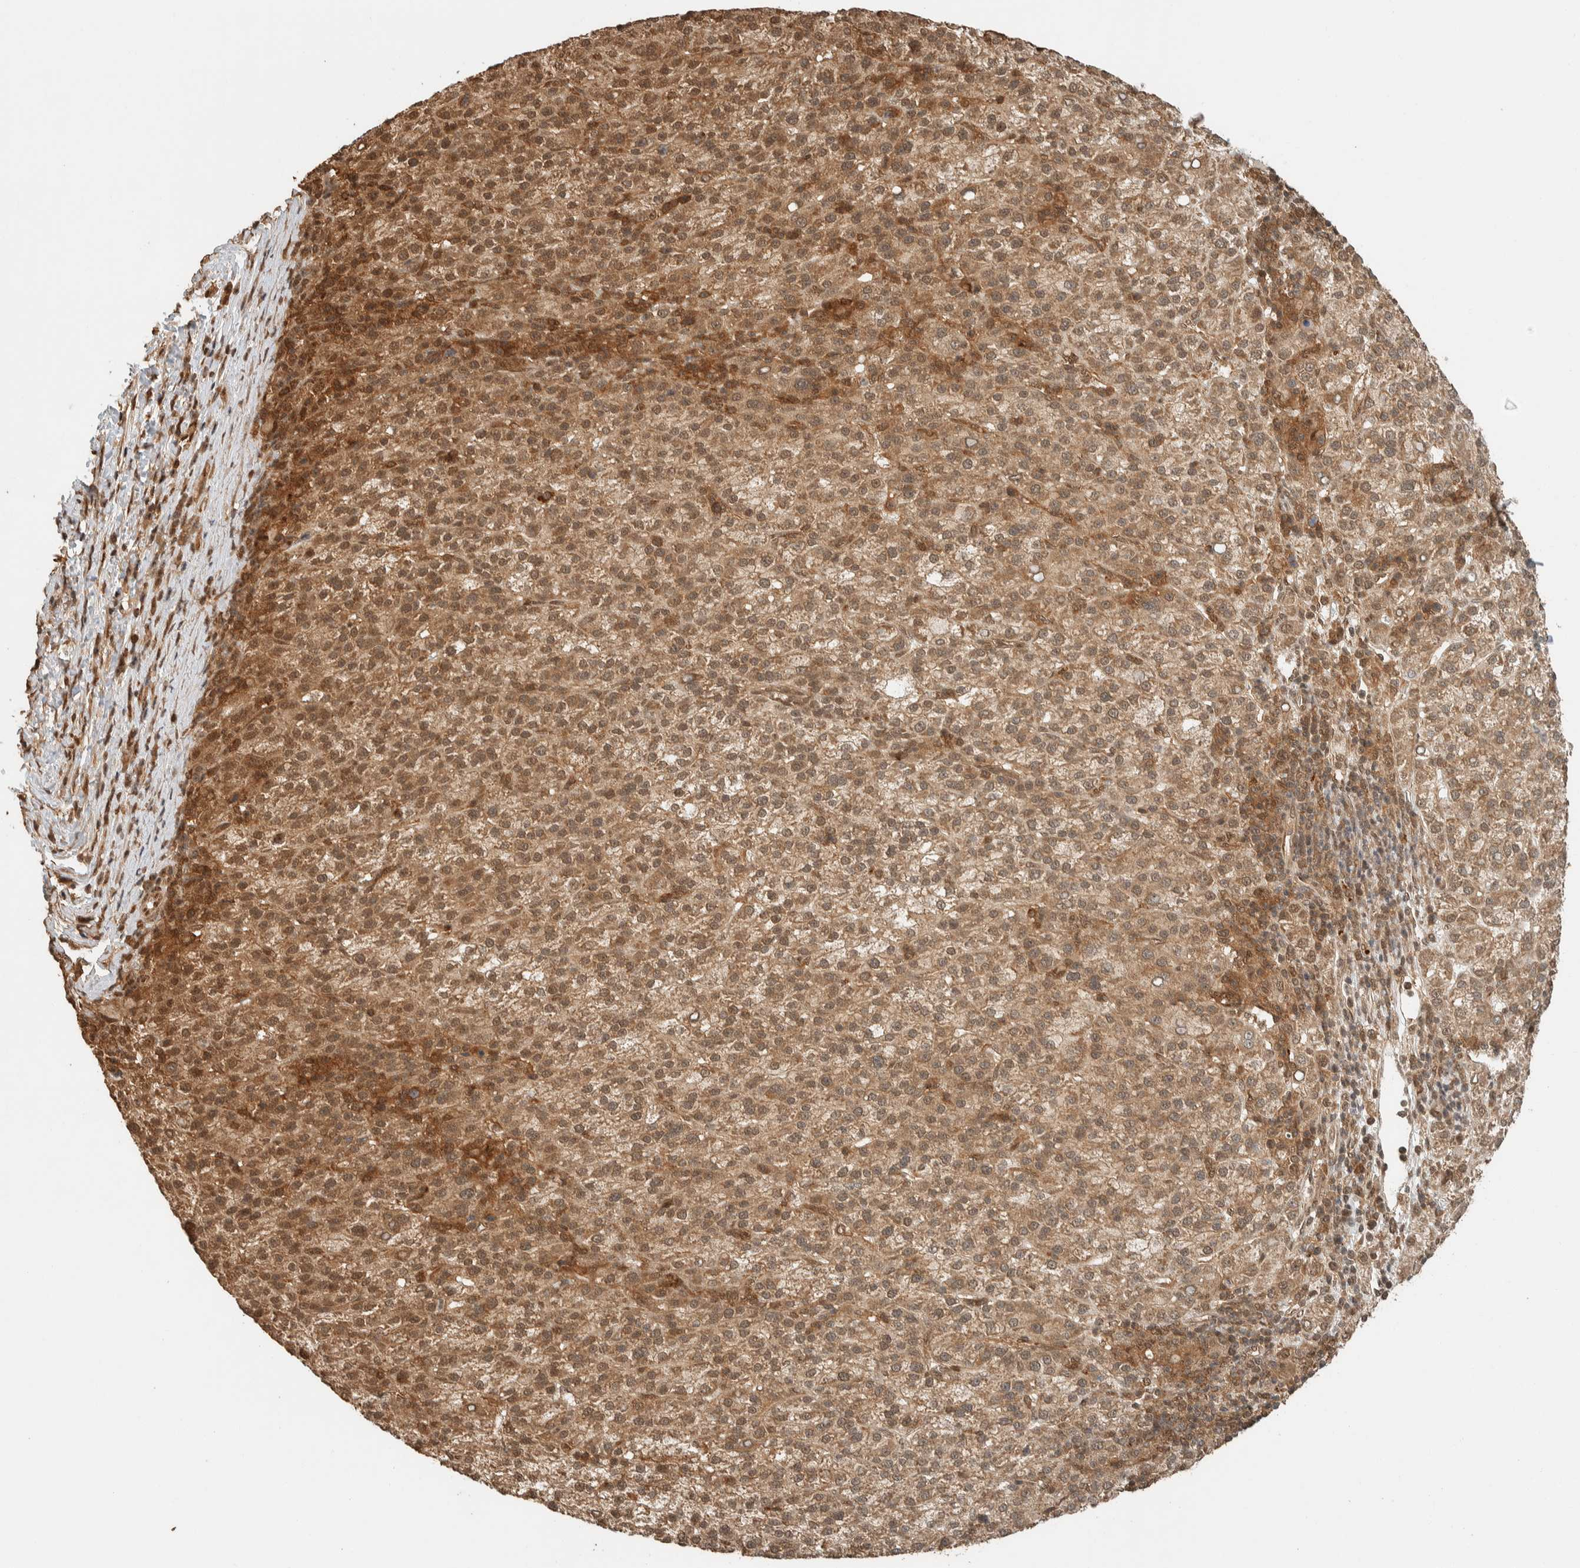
{"staining": {"intensity": "moderate", "quantity": ">75%", "location": "cytoplasmic/membranous,nuclear"}, "tissue": "liver cancer", "cell_type": "Tumor cells", "image_type": "cancer", "snomed": [{"axis": "morphology", "description": "Carcinoma, Hepatocellular, NOS"}, {"axis": "topography", "description": "Liver"}], "caption": "Immunohistochemical staining of human hepatocellular carcinoma (liver) shows medium levels of moderate cytoplasmic/membranous and nuclear protein positivity in about >75% of tumor cells.", "gene": "ZBTB2", "patient": {"sex": "female", "age": 58}}